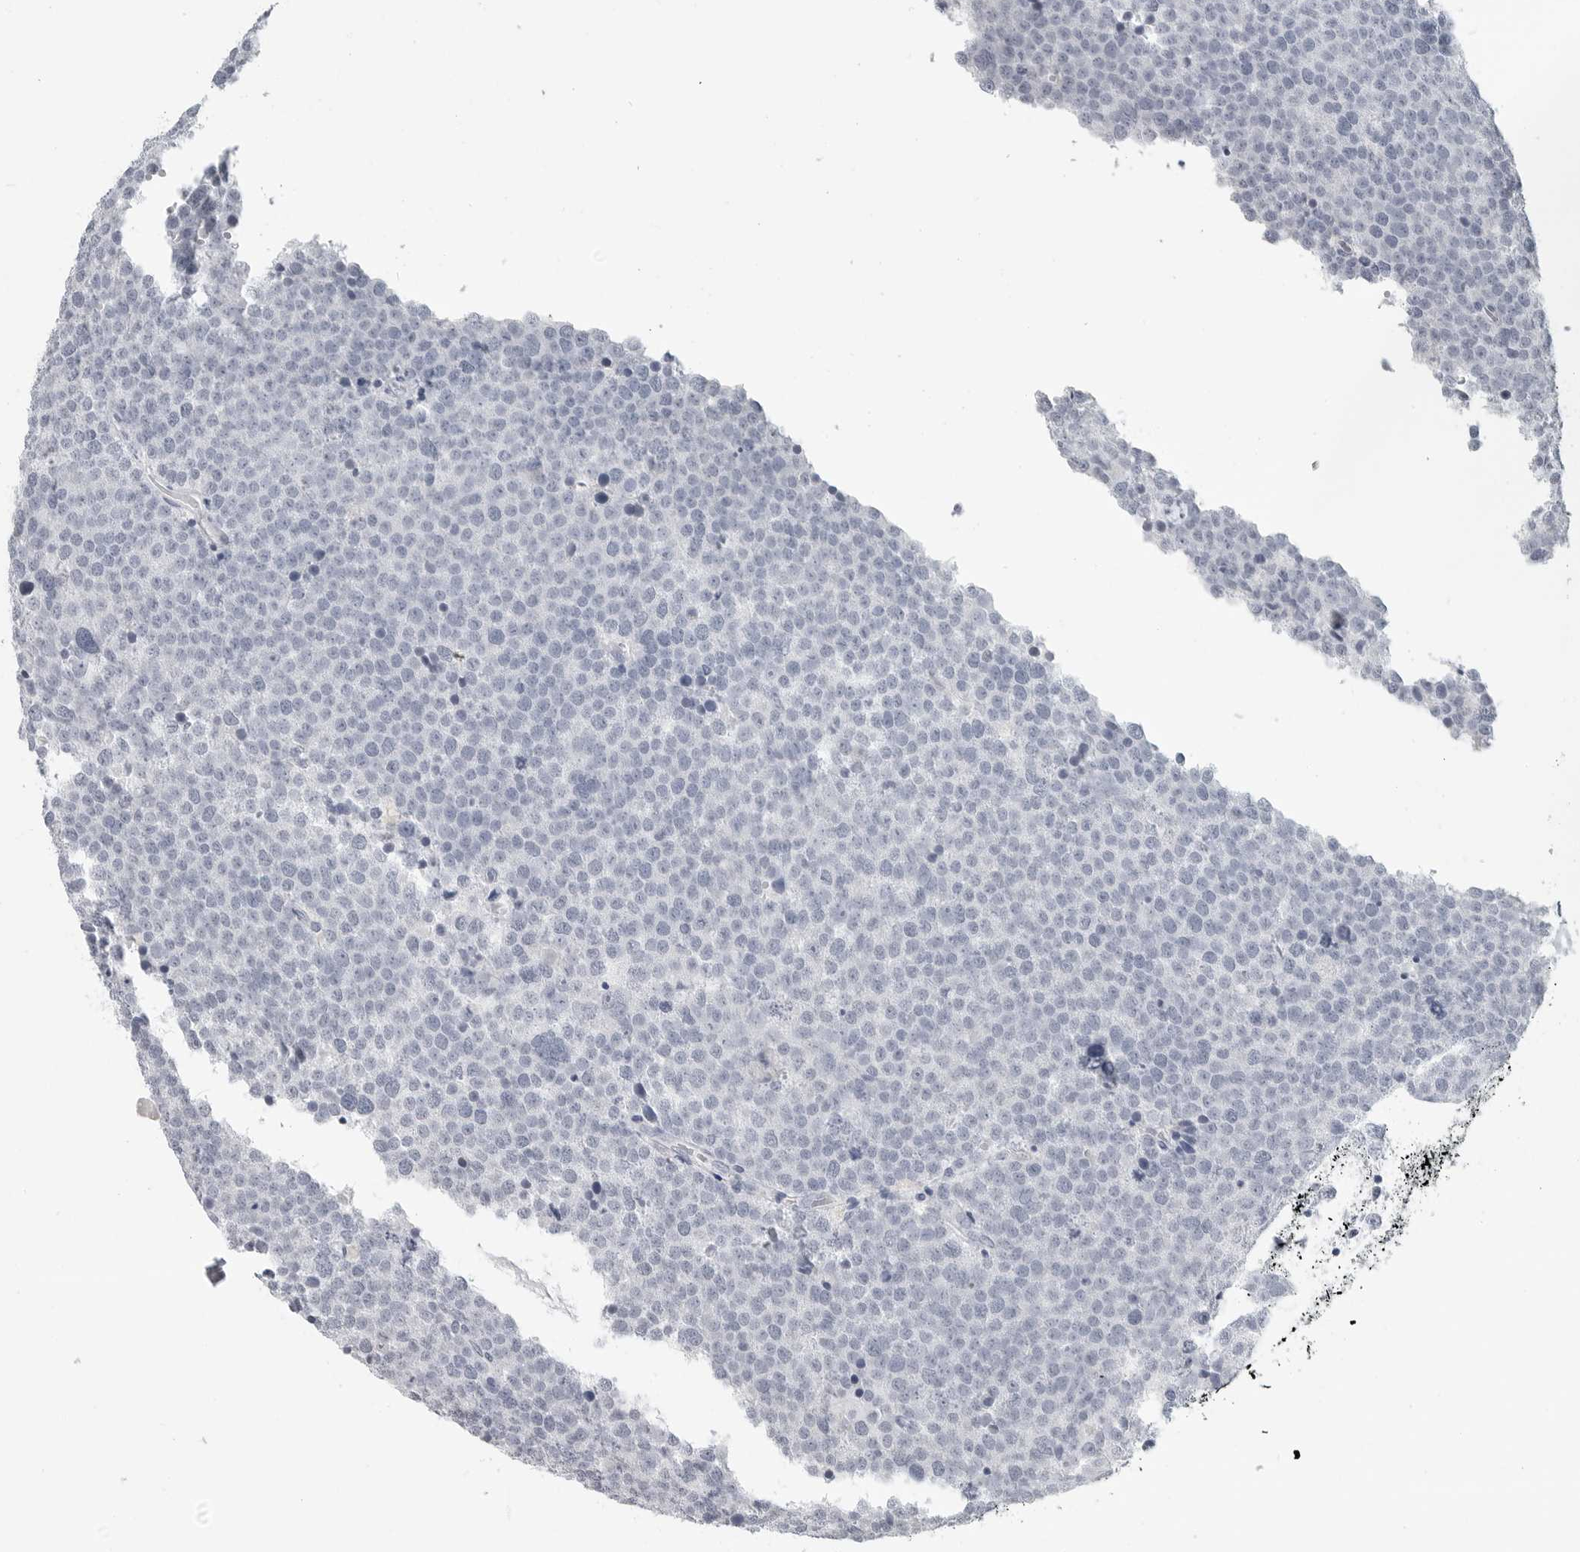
{"staining": {"intensity": "negative", "quantity": "none", "location": "none"}, "tissue": "testis cancer", "cell_type": "Tumor cells", "image_type": "cancer", "snomed": [{"axis": "morphology", "description": "Seminoma, NOS"}, {"axis": "topography", "description": "Testis"}], "caption": "DAB (3,3'-diaminobenzidine) immunohistochemical staining of human testis cancer (seminoma) shows no significant positivity in tumor cells.", "gene": "LY6D", "patient": {"sex": "male", "age": 71}}